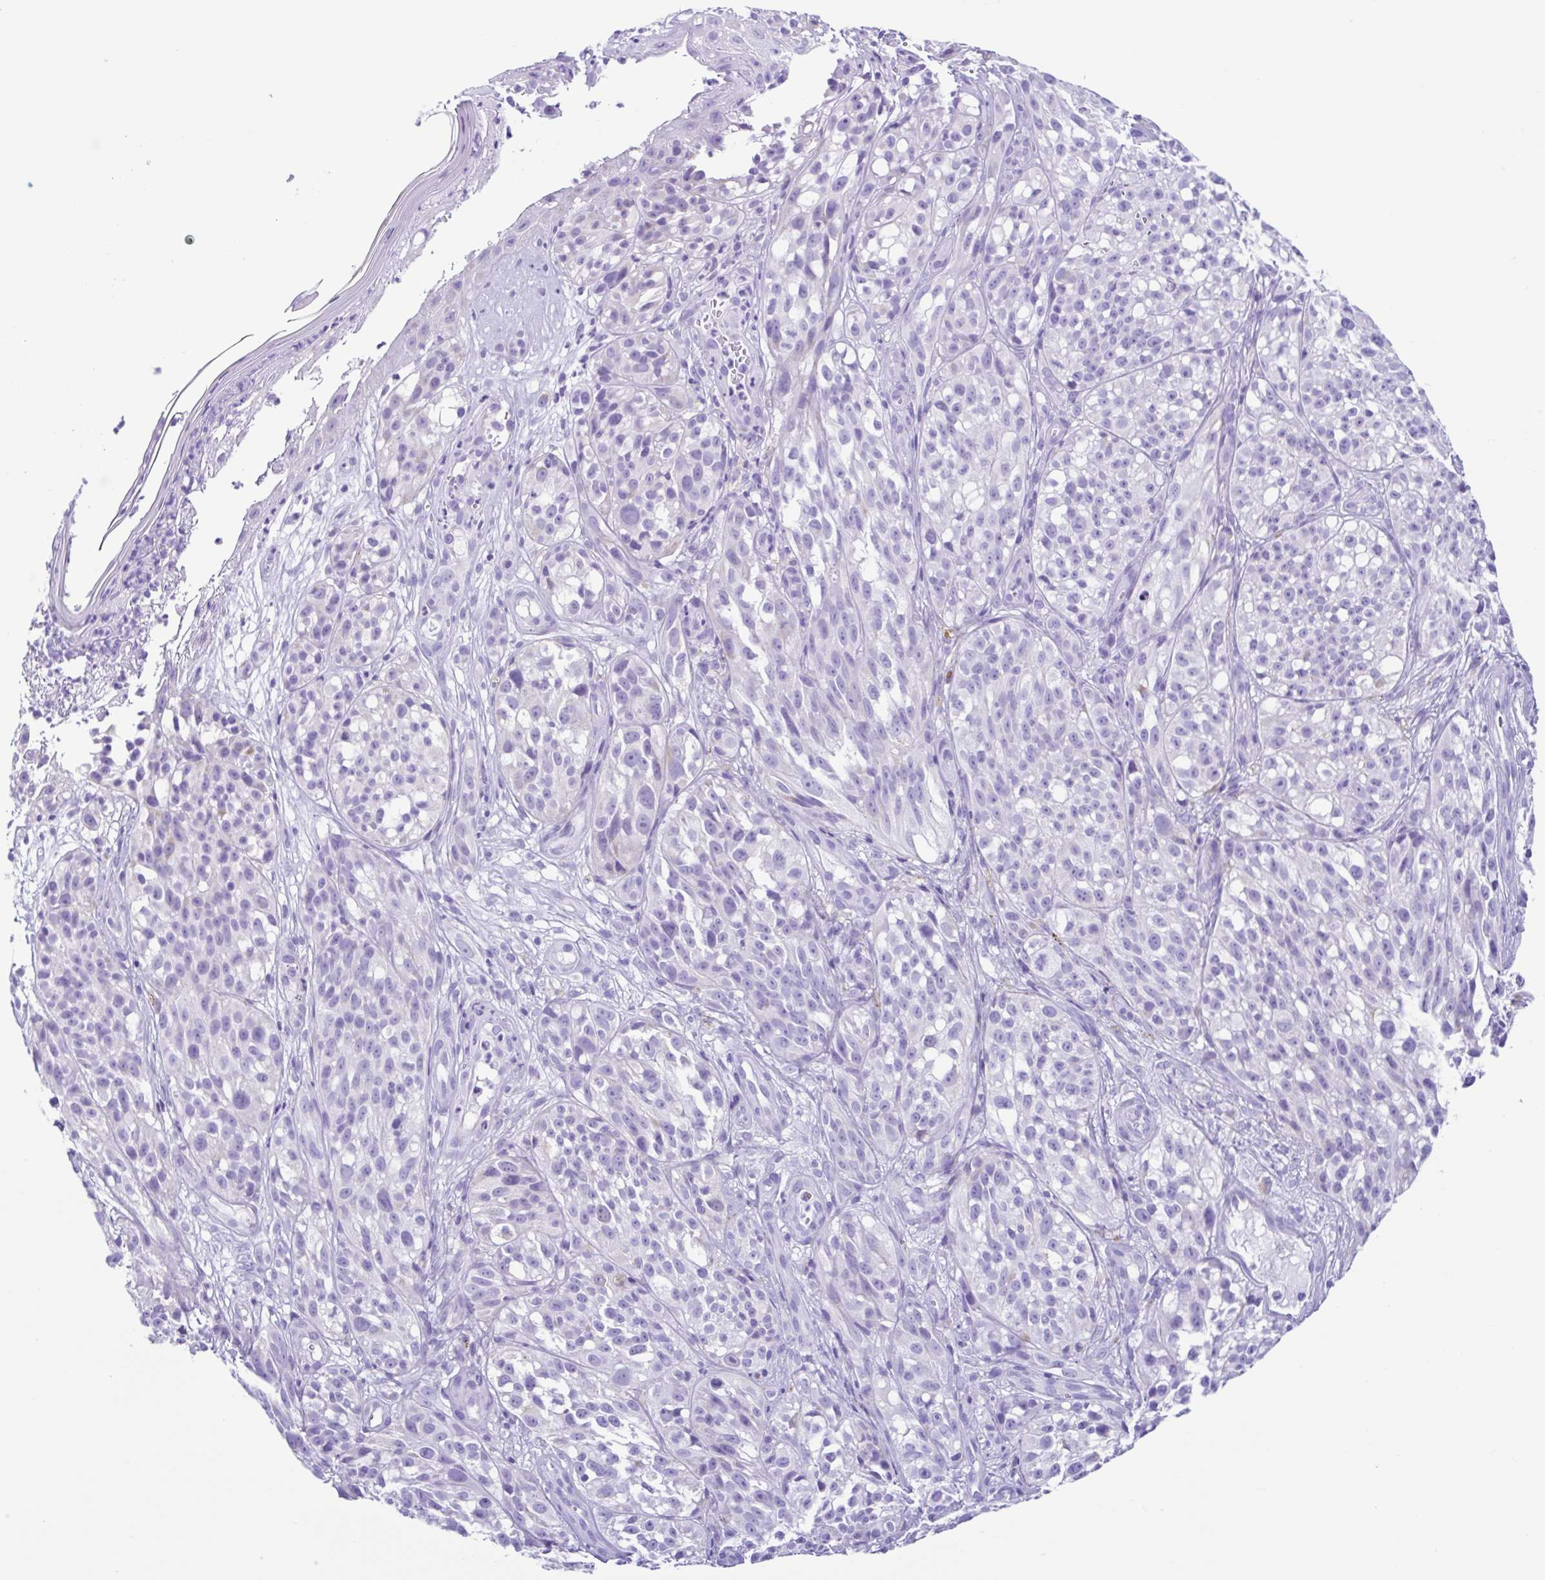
{"staining": {"intensity": "negative", "quantity": "none", "location": "none"}, "tissue": "melanoma", "cell_type": "Tumor cells", "image_type": "cancer", "snomed": [{"axis": "morphology", "description": "Malignant melanoma, NOS"}, {"axis": "topography", "description": "Skin"}], "caption": "There is no significant staining in tumor cells of malignant melanoma. The staining is performed using DAB brown chromogen with nuclei counter-stained in using hematoxylin.", "gene": "ACTRT3", "patient": {"sex": "female", "age": 85}}